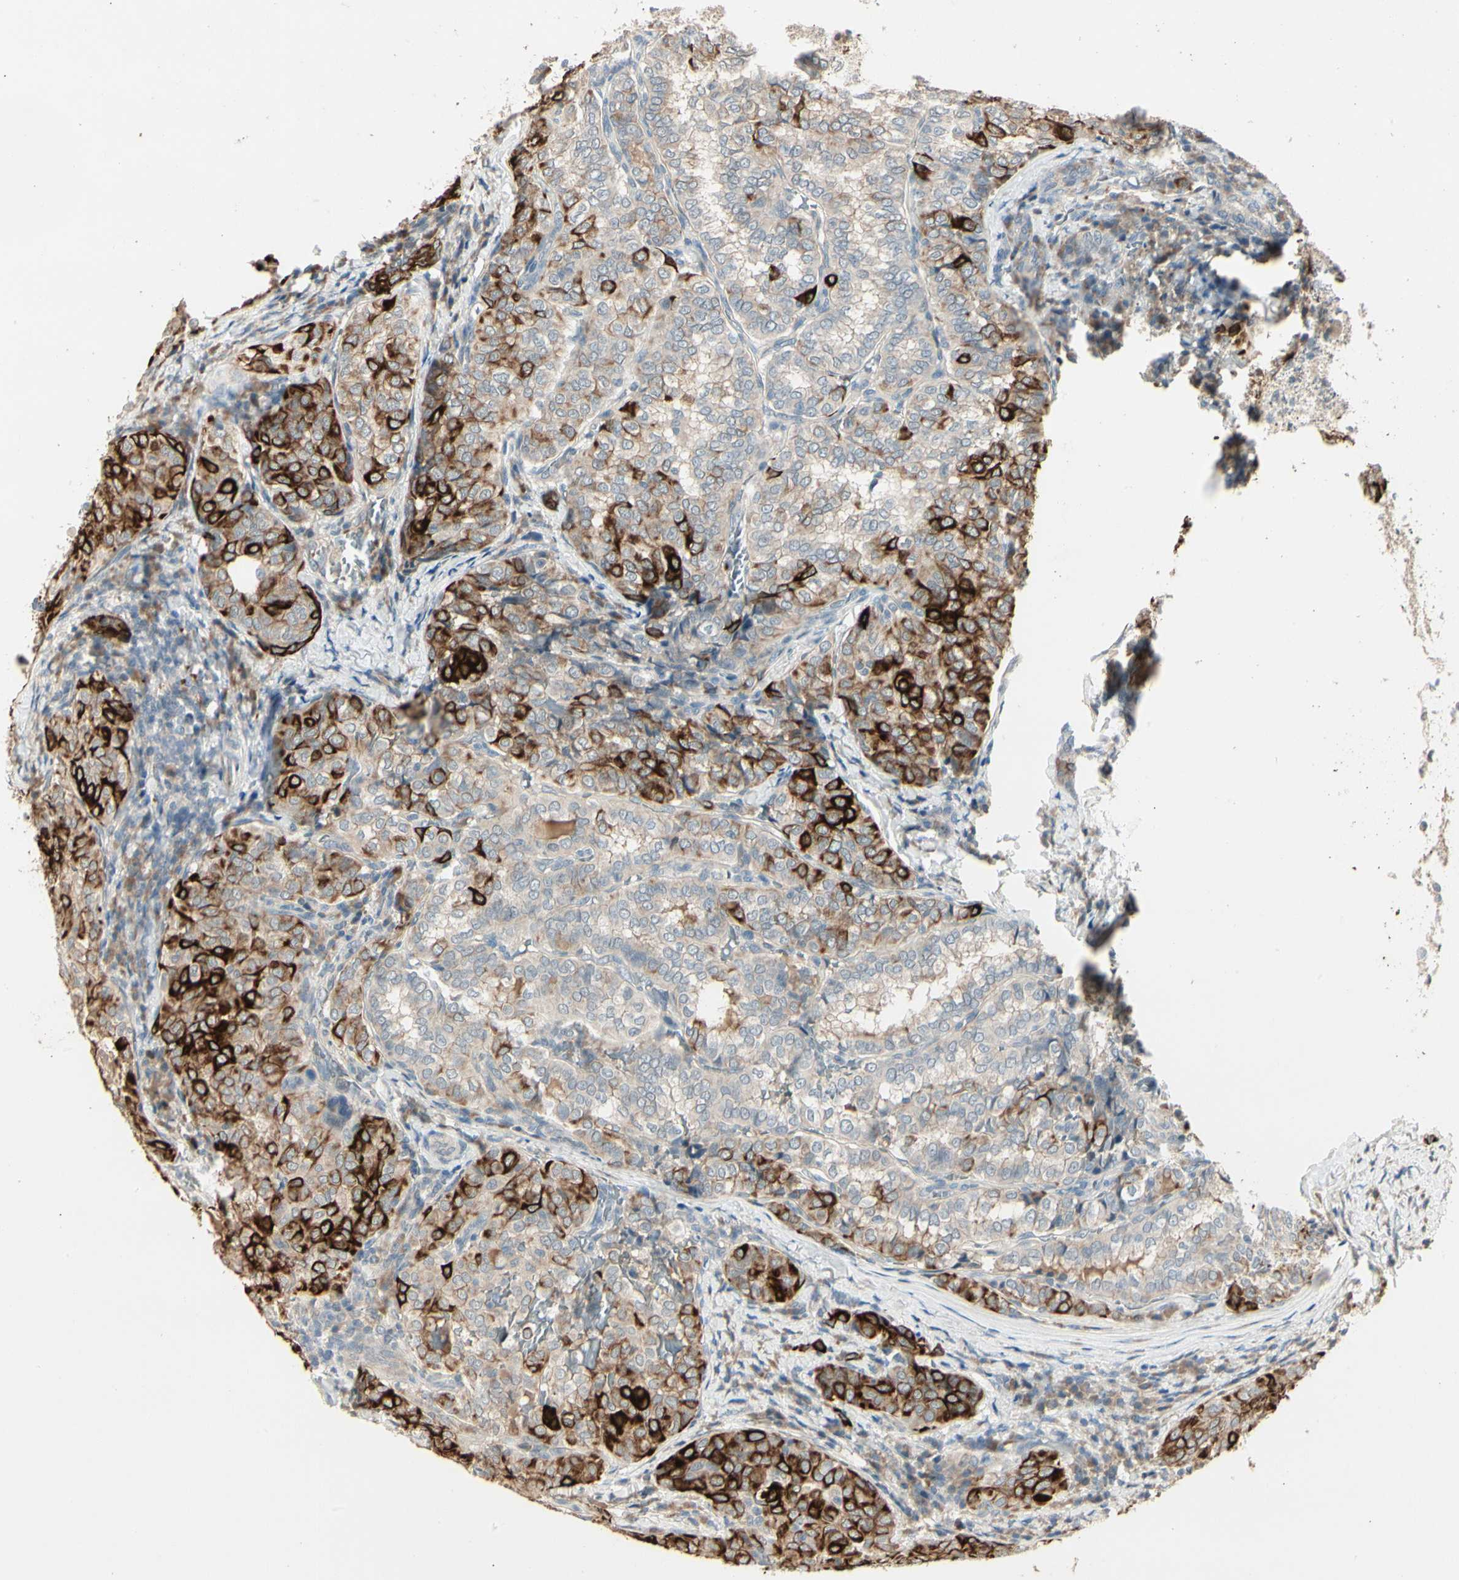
{"staining": {"intensity": "strong", "quantity": "25%-75%", "location": "cytoplasmic/membranous"}, "tissue": "thyroid cancer", "cell_type": "Tumor cells", "image_type": "cancer", "snomed": [{"axis": "morphology", "description": "Normal tissue, NOS"}, {"axis": "morphology", "description": "Papillary adenocarcinoma, NOS"}, {"axis": "topography", "description": "Thyroid gland"}], "caption": "About 25%-75% of tumor cells in thyroid cancer exhibit strong cytoplasmic/membranous protein positivity as visualized by brown immunohistochemical staining.", "gene": "SKIL", "patient": {"sex": "female", "age": 30}}